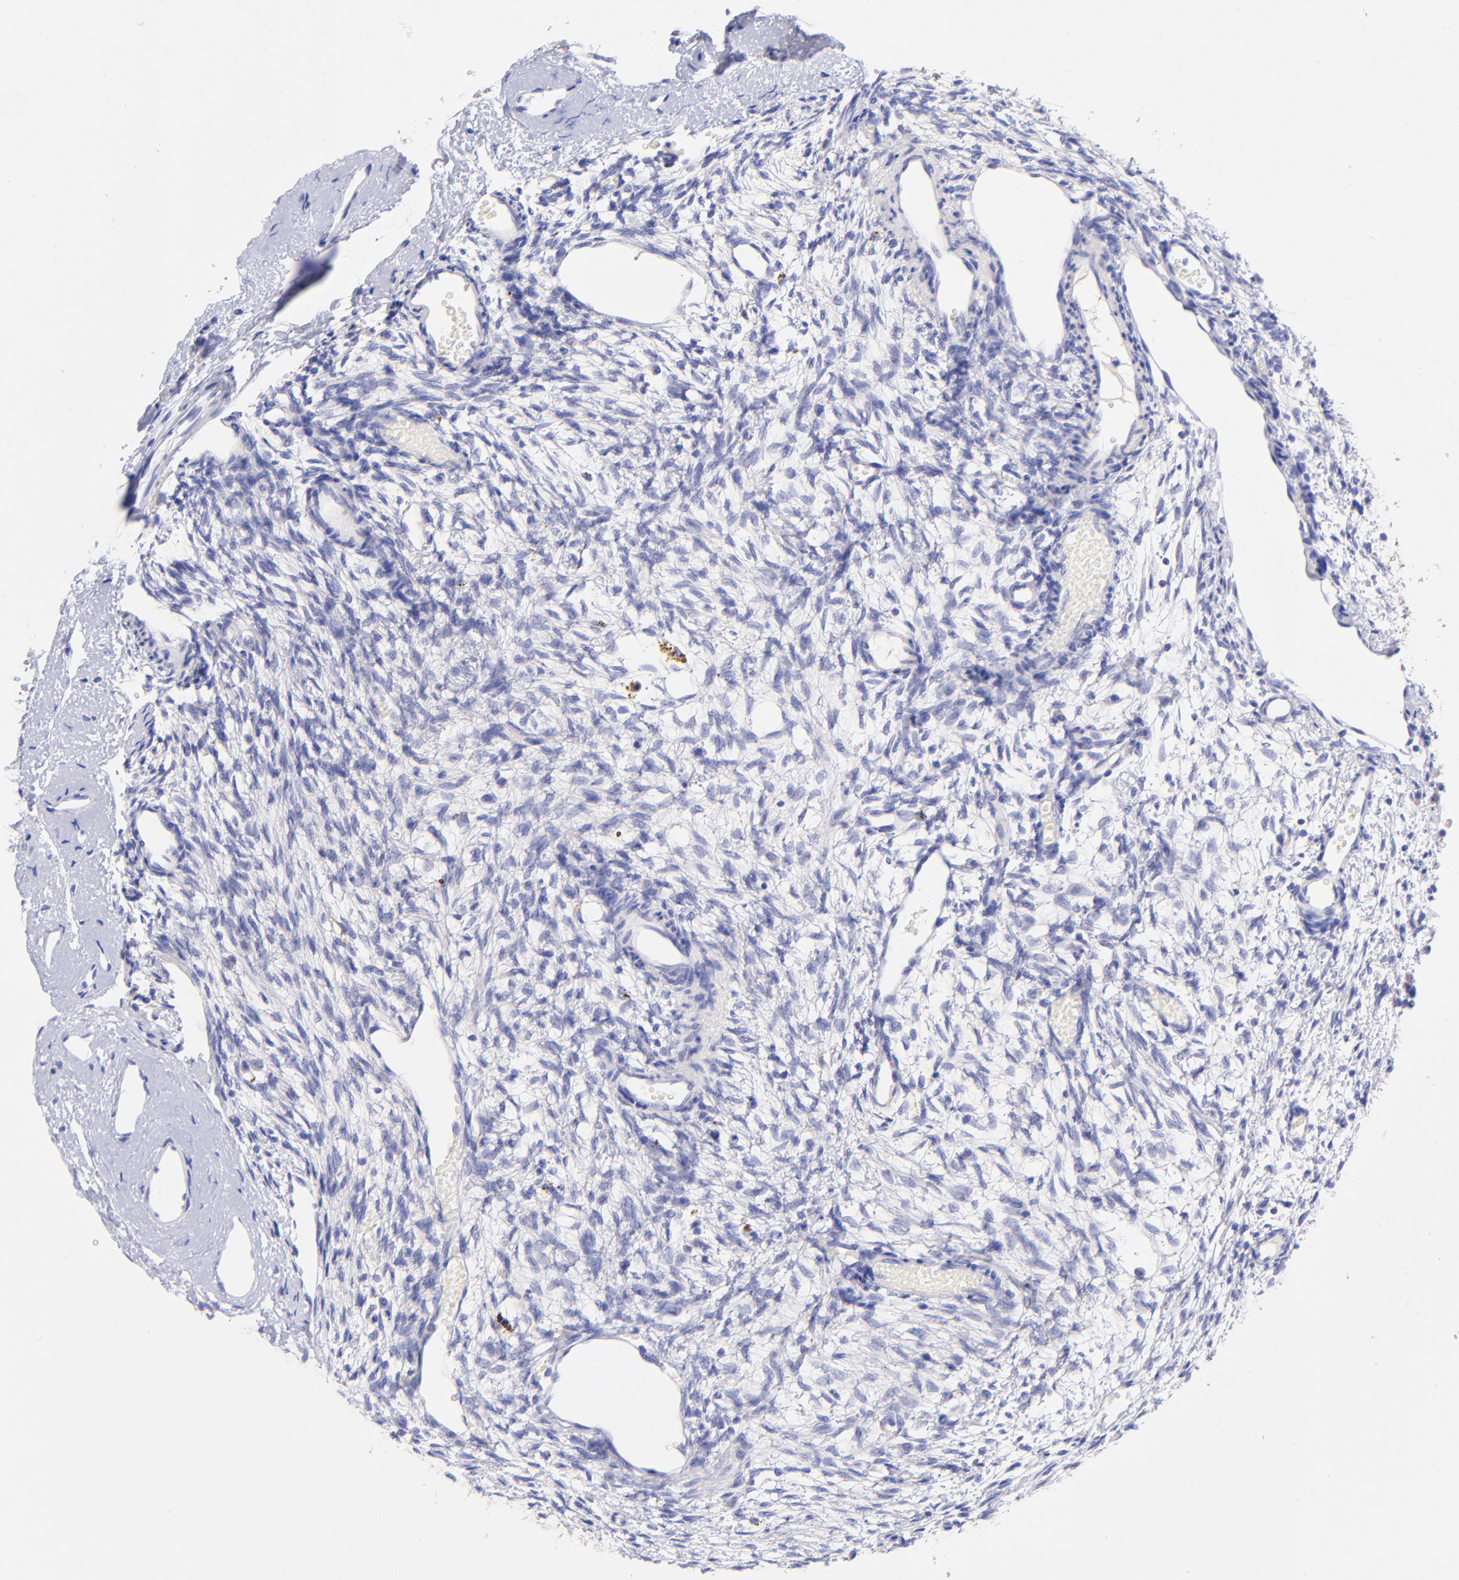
{"staining": {"intensity": "negative", "quantity": "none", "location": "none"}, "tissue": "ovary", "cell_type": "Ovarian stroma cells", "image_type": "normal", "snomed": [{"axis": "morphology", "description": "Normal tissue, NOS"}, {"axis": "topography", "description": "Ovary"}], "caption": "High magnification brightfield microscopy of normal ovary stained with DAB (brown) and counterstained with hematoxylin (blue): ovarian stroma cells show no significant positivity.", "gene": "RAB3B", "patient": {"sex": "female", "age": 35}}